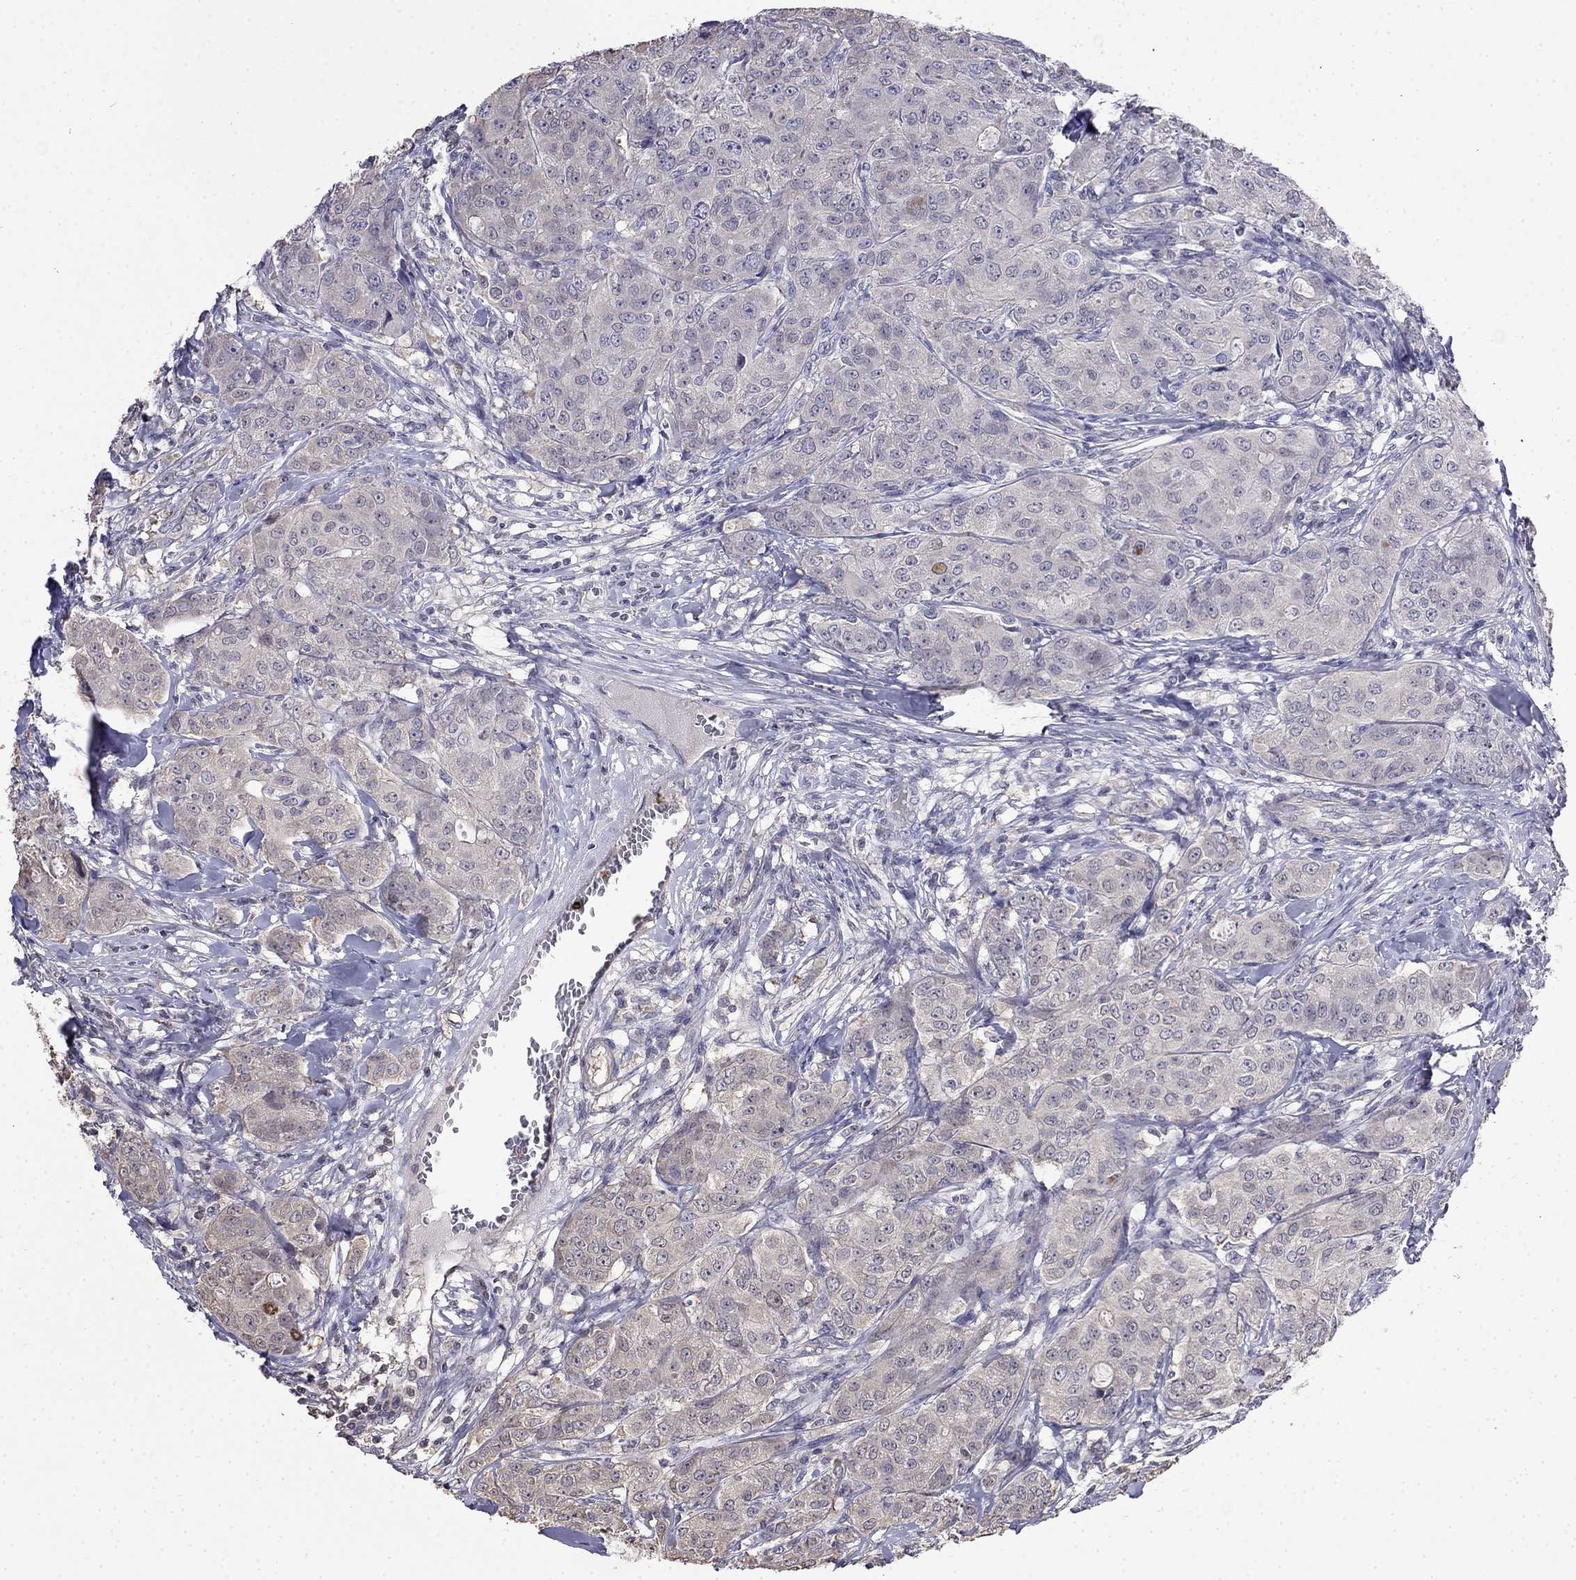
{"staining": {"intensity": "weak", "quantity": "<25%", "location": "cytoplasmic/membranous"}, "tissue": "breast cancer", "cell_type": "Tumor cells", "image_type": "cancer", "snomed": [{"axis": "morphology", "description": "Duct carcinoma"}, {"axis": "topography", "description": "Breast"}], "caption": "High power microscopy image of an immunohistochemistry (IHC) photomicrograph of breast cancer (intraductal carcinoma), revealing no significant positivity in tumor cells. The staining was performed using DAB to visualize the protein expression in brown, while the nuclei were stained in blue with hematoxylin (Magnification: 20x).", "gene": "GUCA1B", "patient": {"sex": "female", "age": 43}}